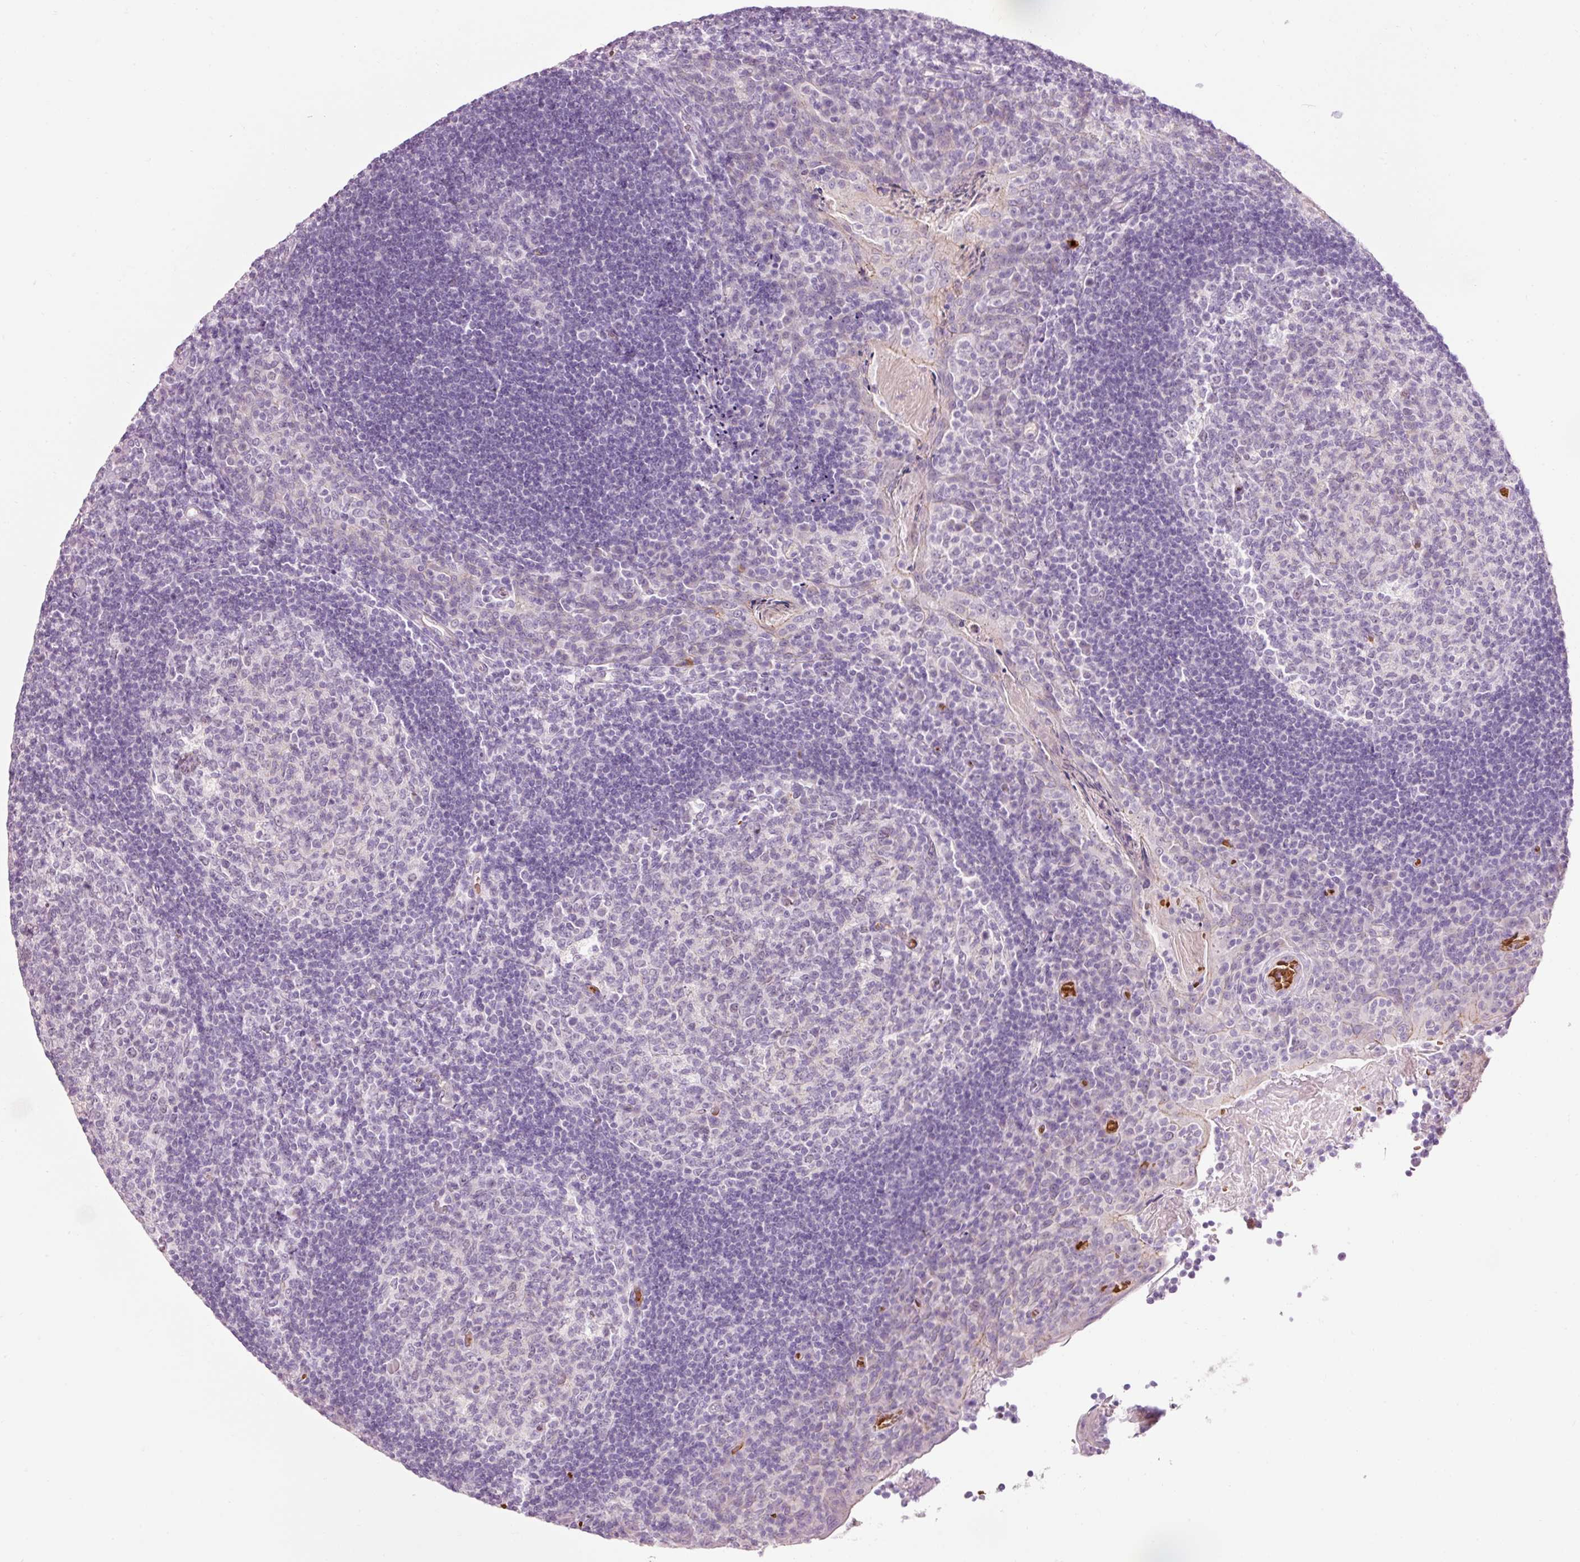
{"staining": {"intensity": "negative", "quantity": "none", "location": "none"}, "tissue": "tonsil", "cell_type": "Germinal center cells", "image_type": "normal", "snomed": [{"axis": "morphology", "description": "Normal tissue, NOS"}, {"axis": "topography", "description": "Tonsil"}], "caption": "IHC photomicrograph of normal tonsil: tonsil stained with DAB reveals no significant protein staining in germinal center cells.", "gene": "DHRS11", "patient": {"sex": "male", "age": 17}}